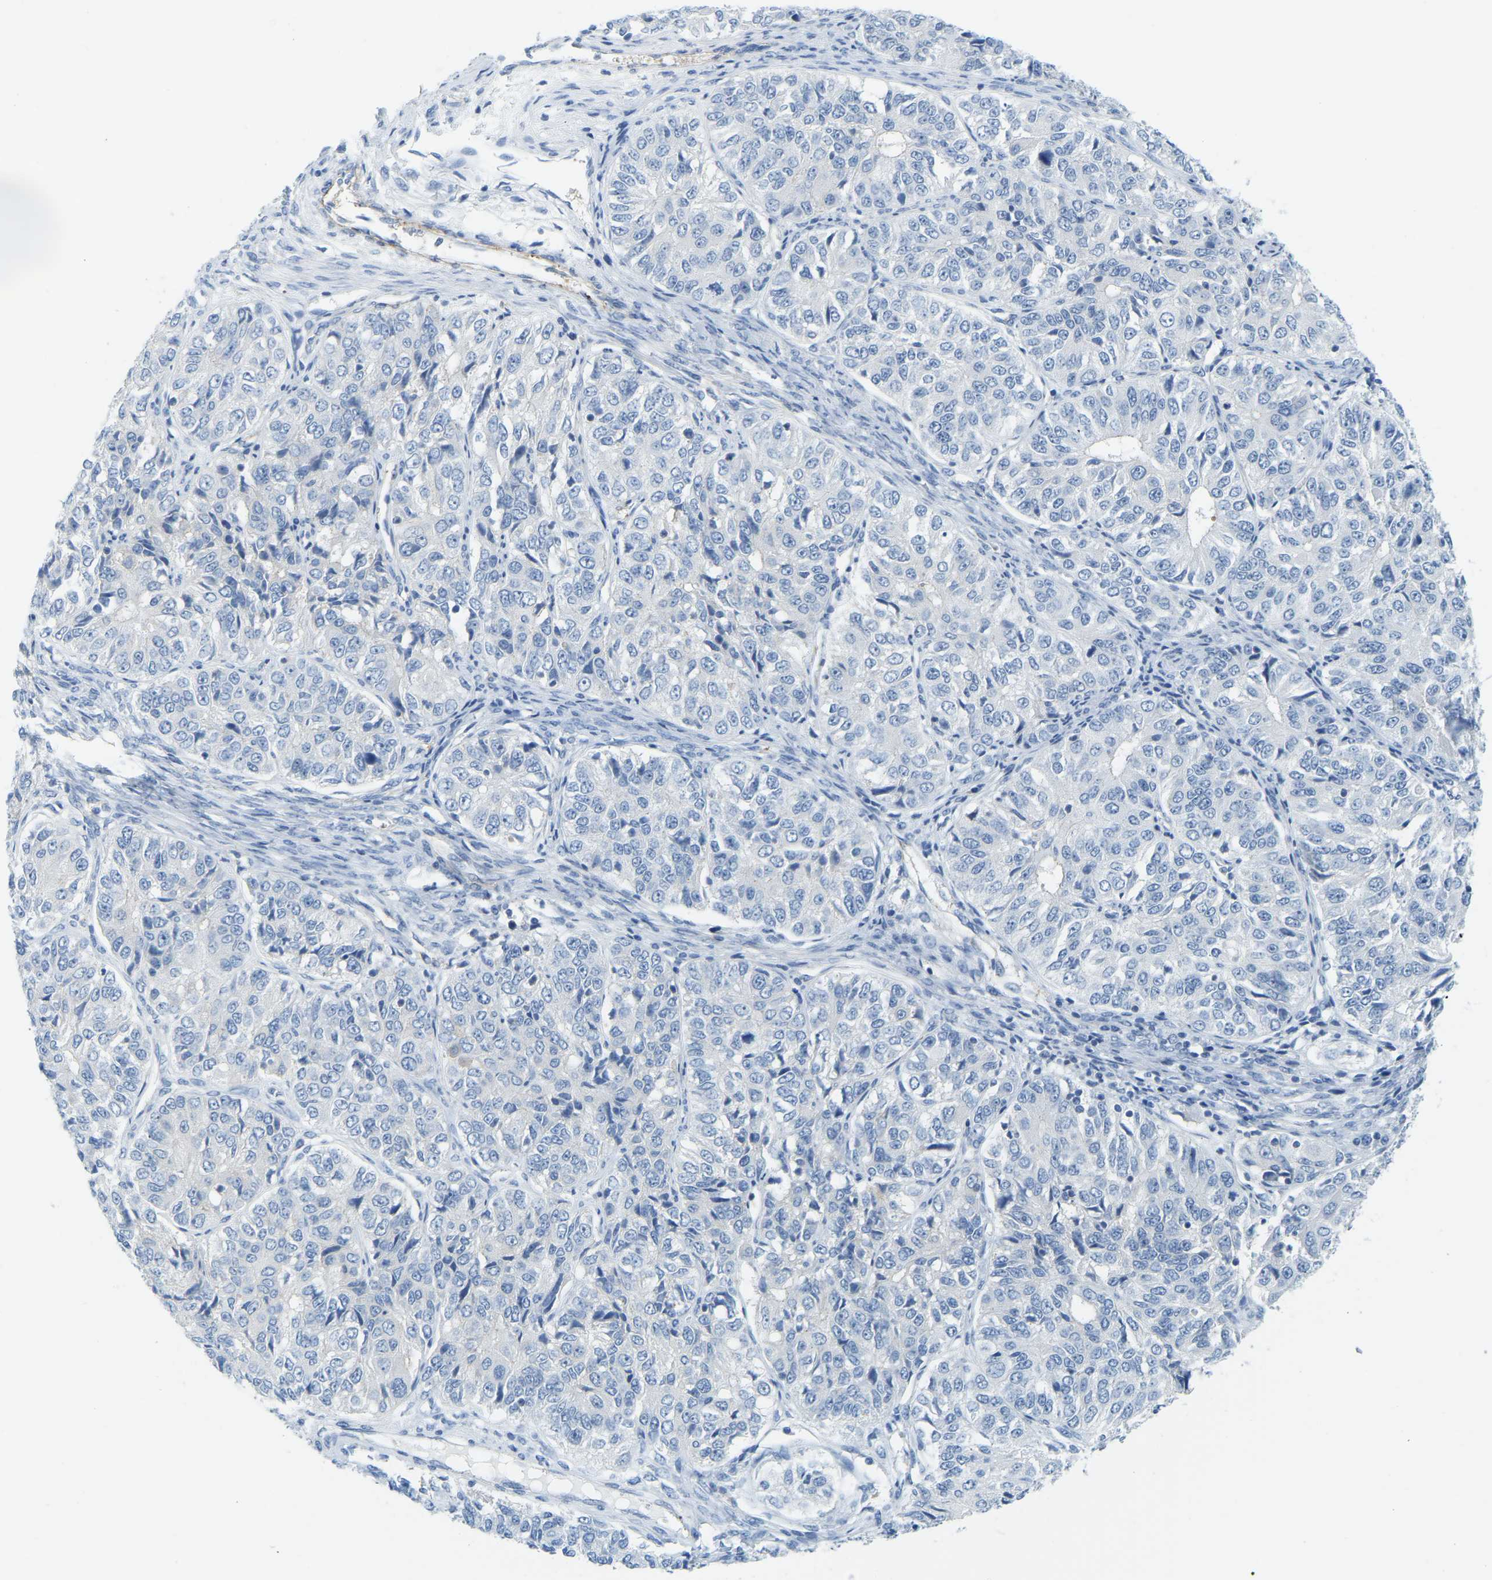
{"staining": {"intensity": "negative", "quantity": "none", "location": "none"}, "tissue": "ovarian cancer", "cell_type": "Tumor cells", "image_type": "cancer", "snomed": [{"axis": "morphology", "description": "Carcinoma, endometroid"}, {"axis": "topography", "description": "Ovary"}], "caption": "Tumor cells are negative for protein expression in human ovarian cancer (endometroid carcinoma).", "gene": "MYL3", "patient": {"sex": "female", "age": 51}}